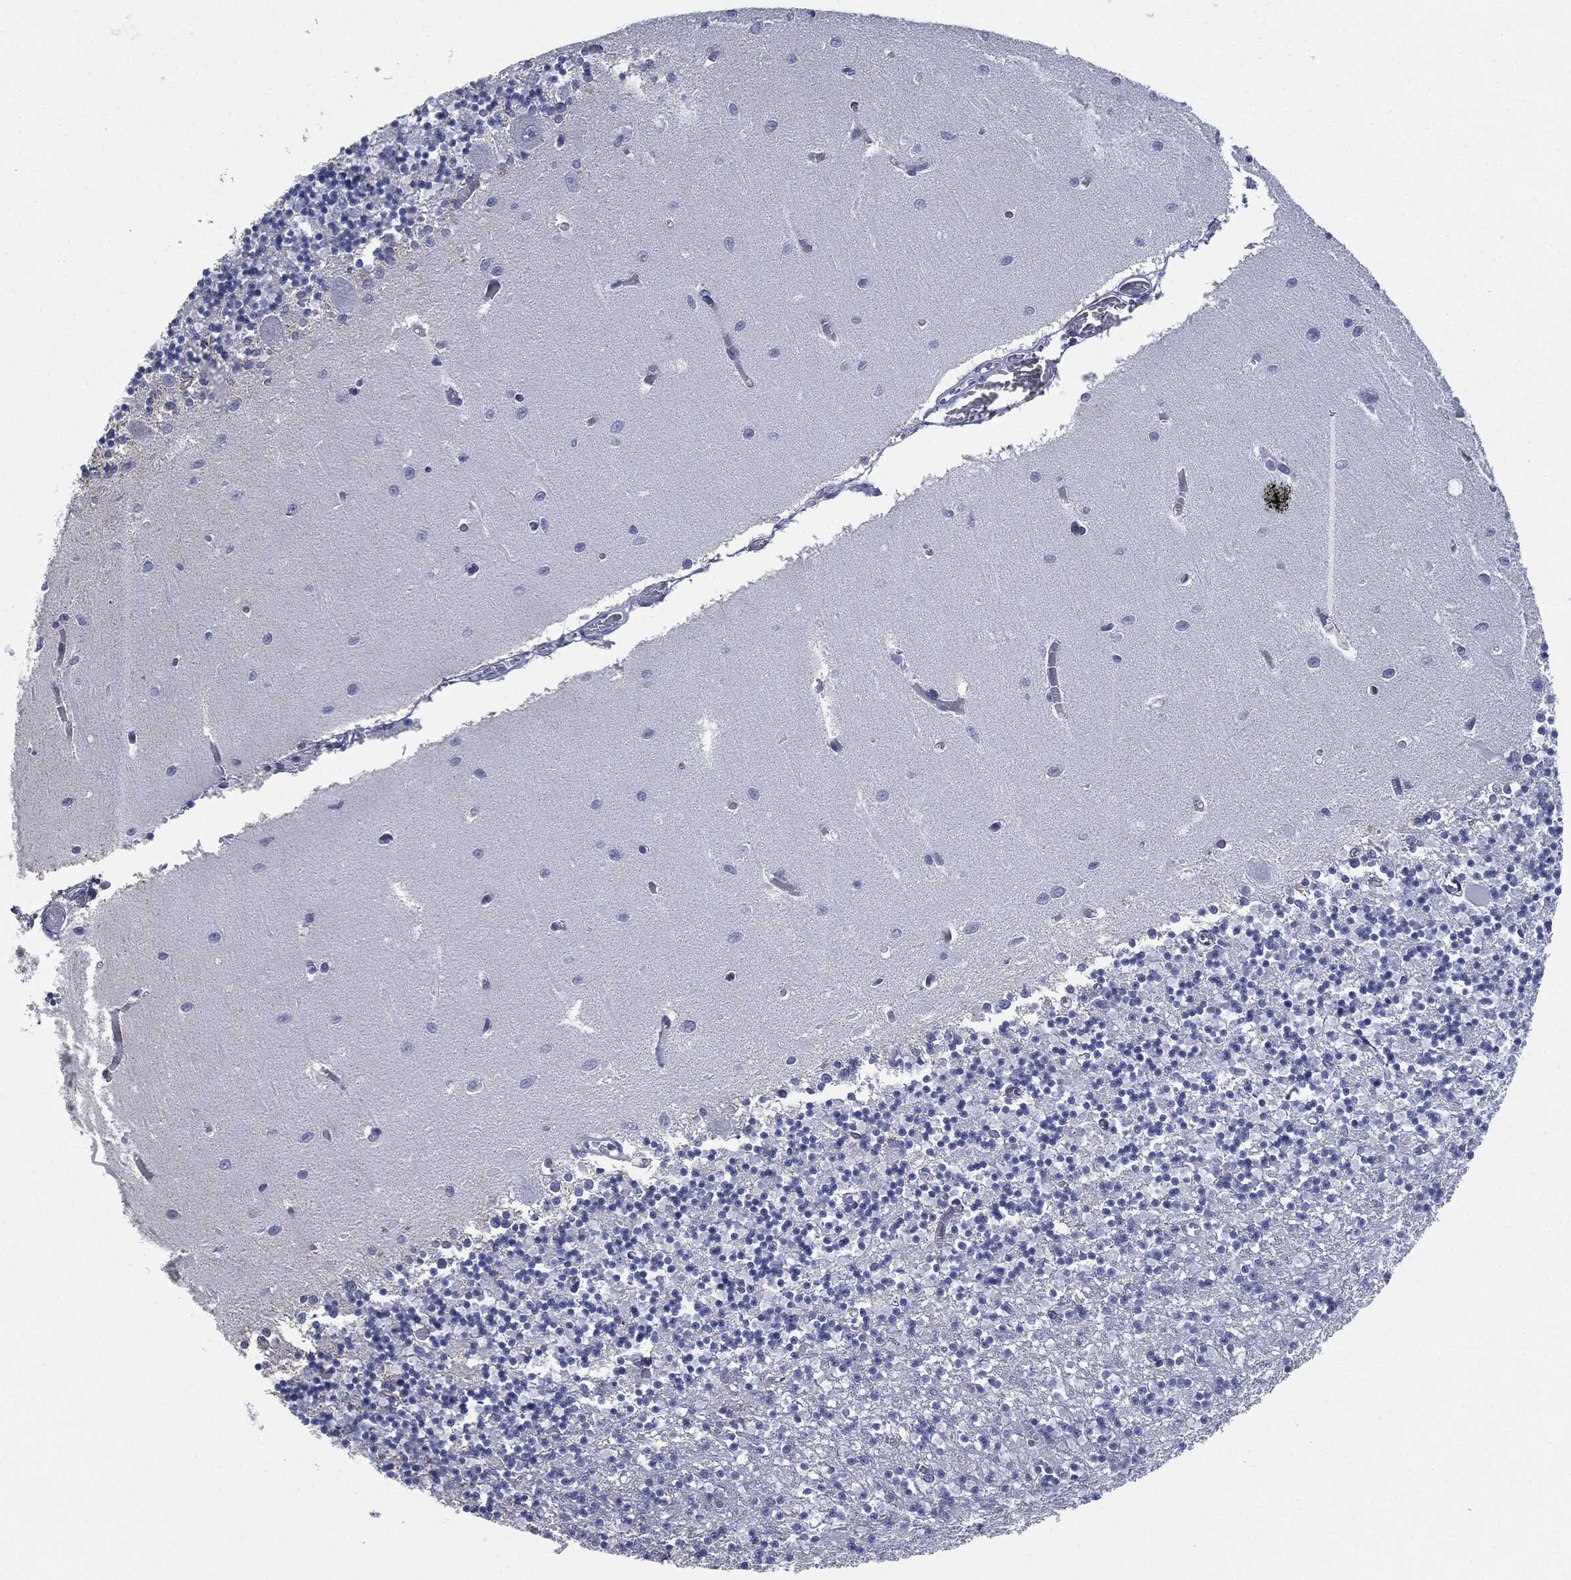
{"staining": {"intensity": "negative", "quantity": "none", "location": "none"}, "tissue": "cerebellum", "cell_type": "Cells in granular layer", "image_type": "normal", "snomed": [{"axis": "morphology", "description": "Normal tissue, NOS"}, {"axis": "topography", "description": "Cerebellum"}], "caption": "Immunohistochemistry image of benign human cerebellum stained for a protein (brown), which demonstrates no staining in cells in granular layer. (DAB (3,3'-diaminobenzidine) immunohistochemistry (IHC) visualized using brightfield microscopy, high magnification).", "gene": "SHROOM2", "patient": {"sex": "female", "age": 64}}